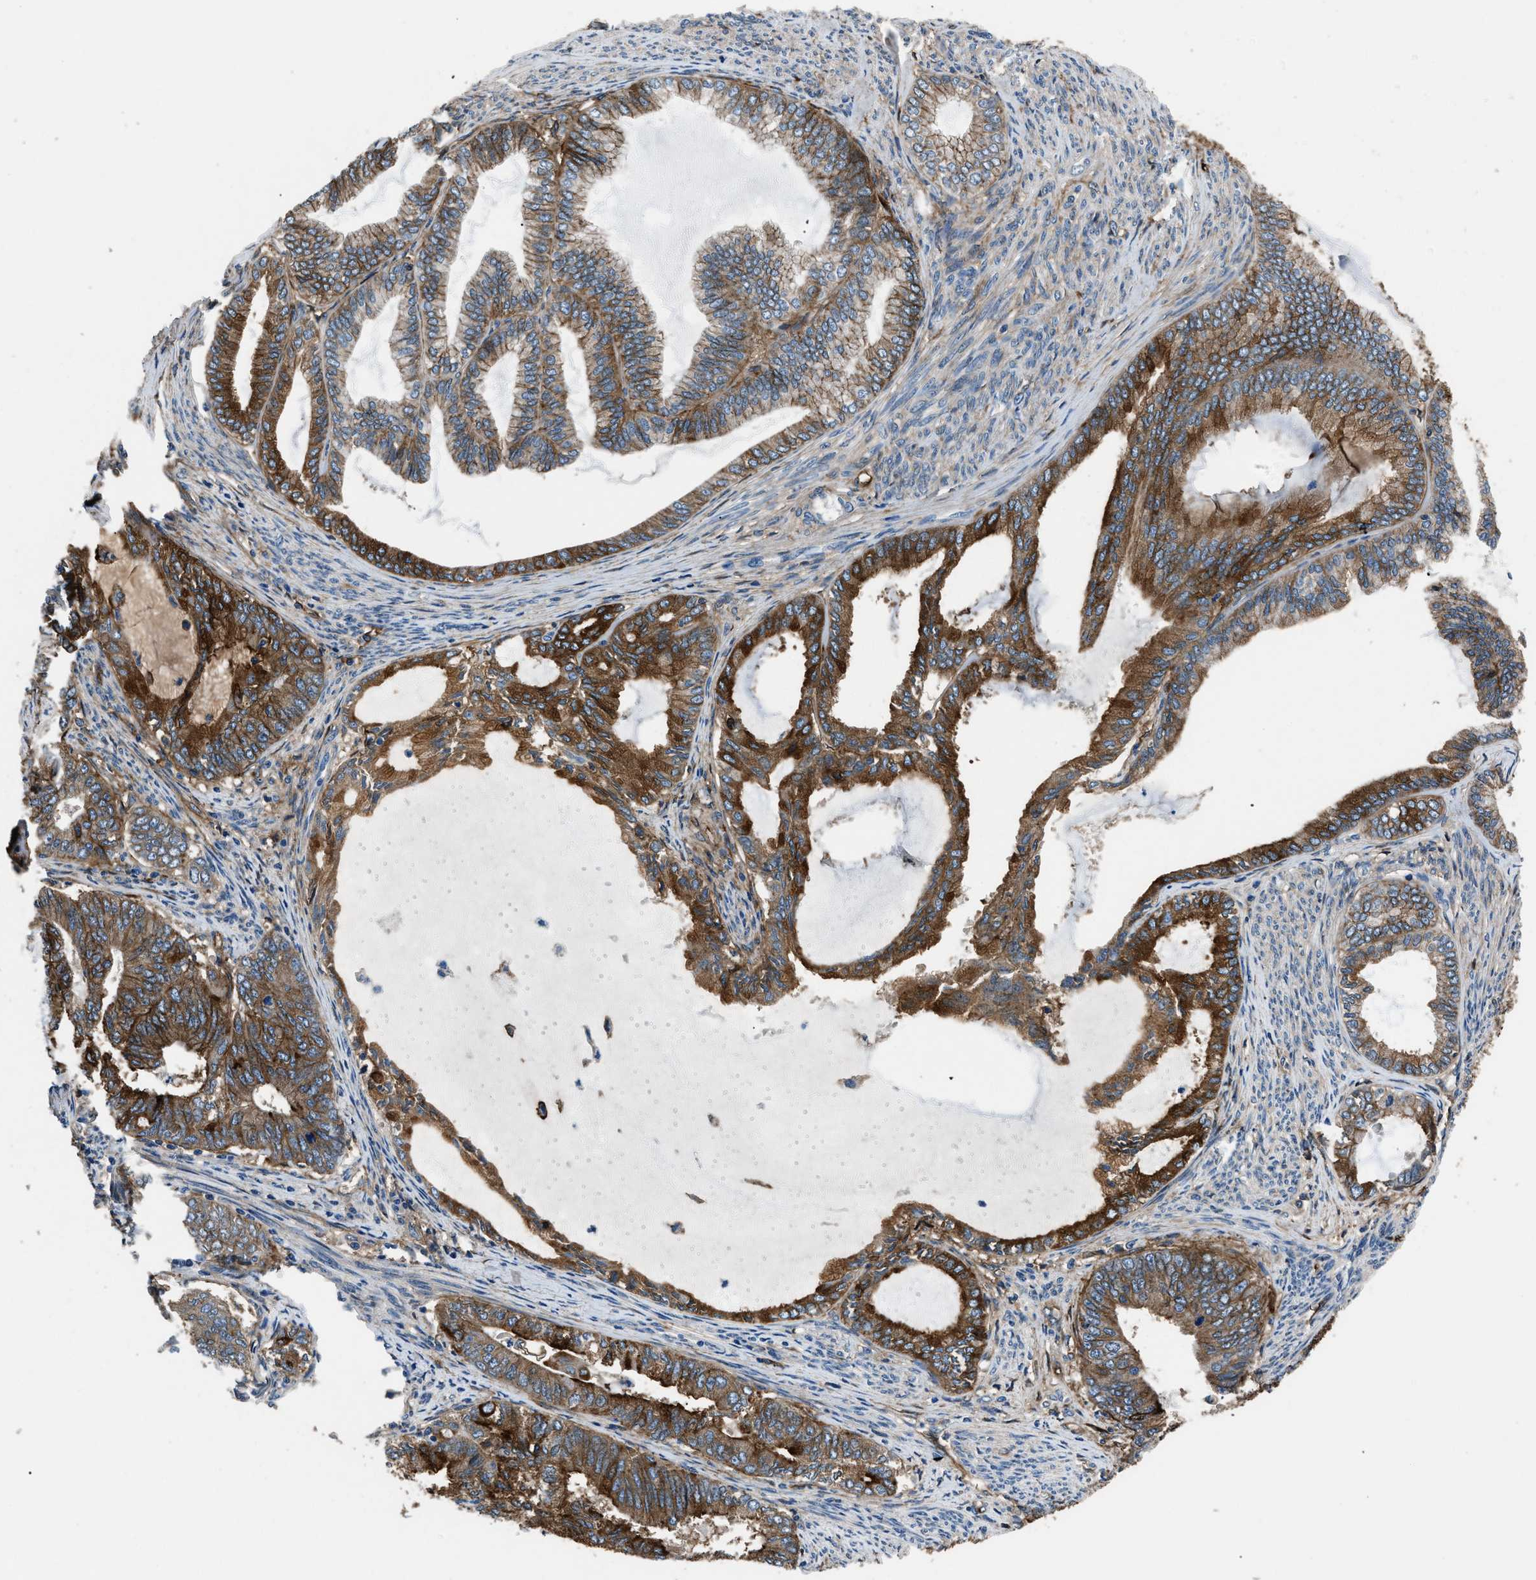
{"staining": {"intensity": "strong", "quantity": ">75%", "location": "cytoplasmic/membranous"}, "tissue": "endometrial cancer", "cell_type": "Tumor cells", "image_type": "cancer", "snomed": [{"axis": "morphology", "description": "Adenocarcinoma, NOS"}, {"axis": "topography", "description": "Endometrium"}], "caption": "A photomicrograph of human endometrial cancer (adenocarcinoma) stained for a protein reveals strong cytoplasmic/membranous brown staining in tumor cells.", "gene": "CD276", "patient": {"sex": "female", "age": 86}}